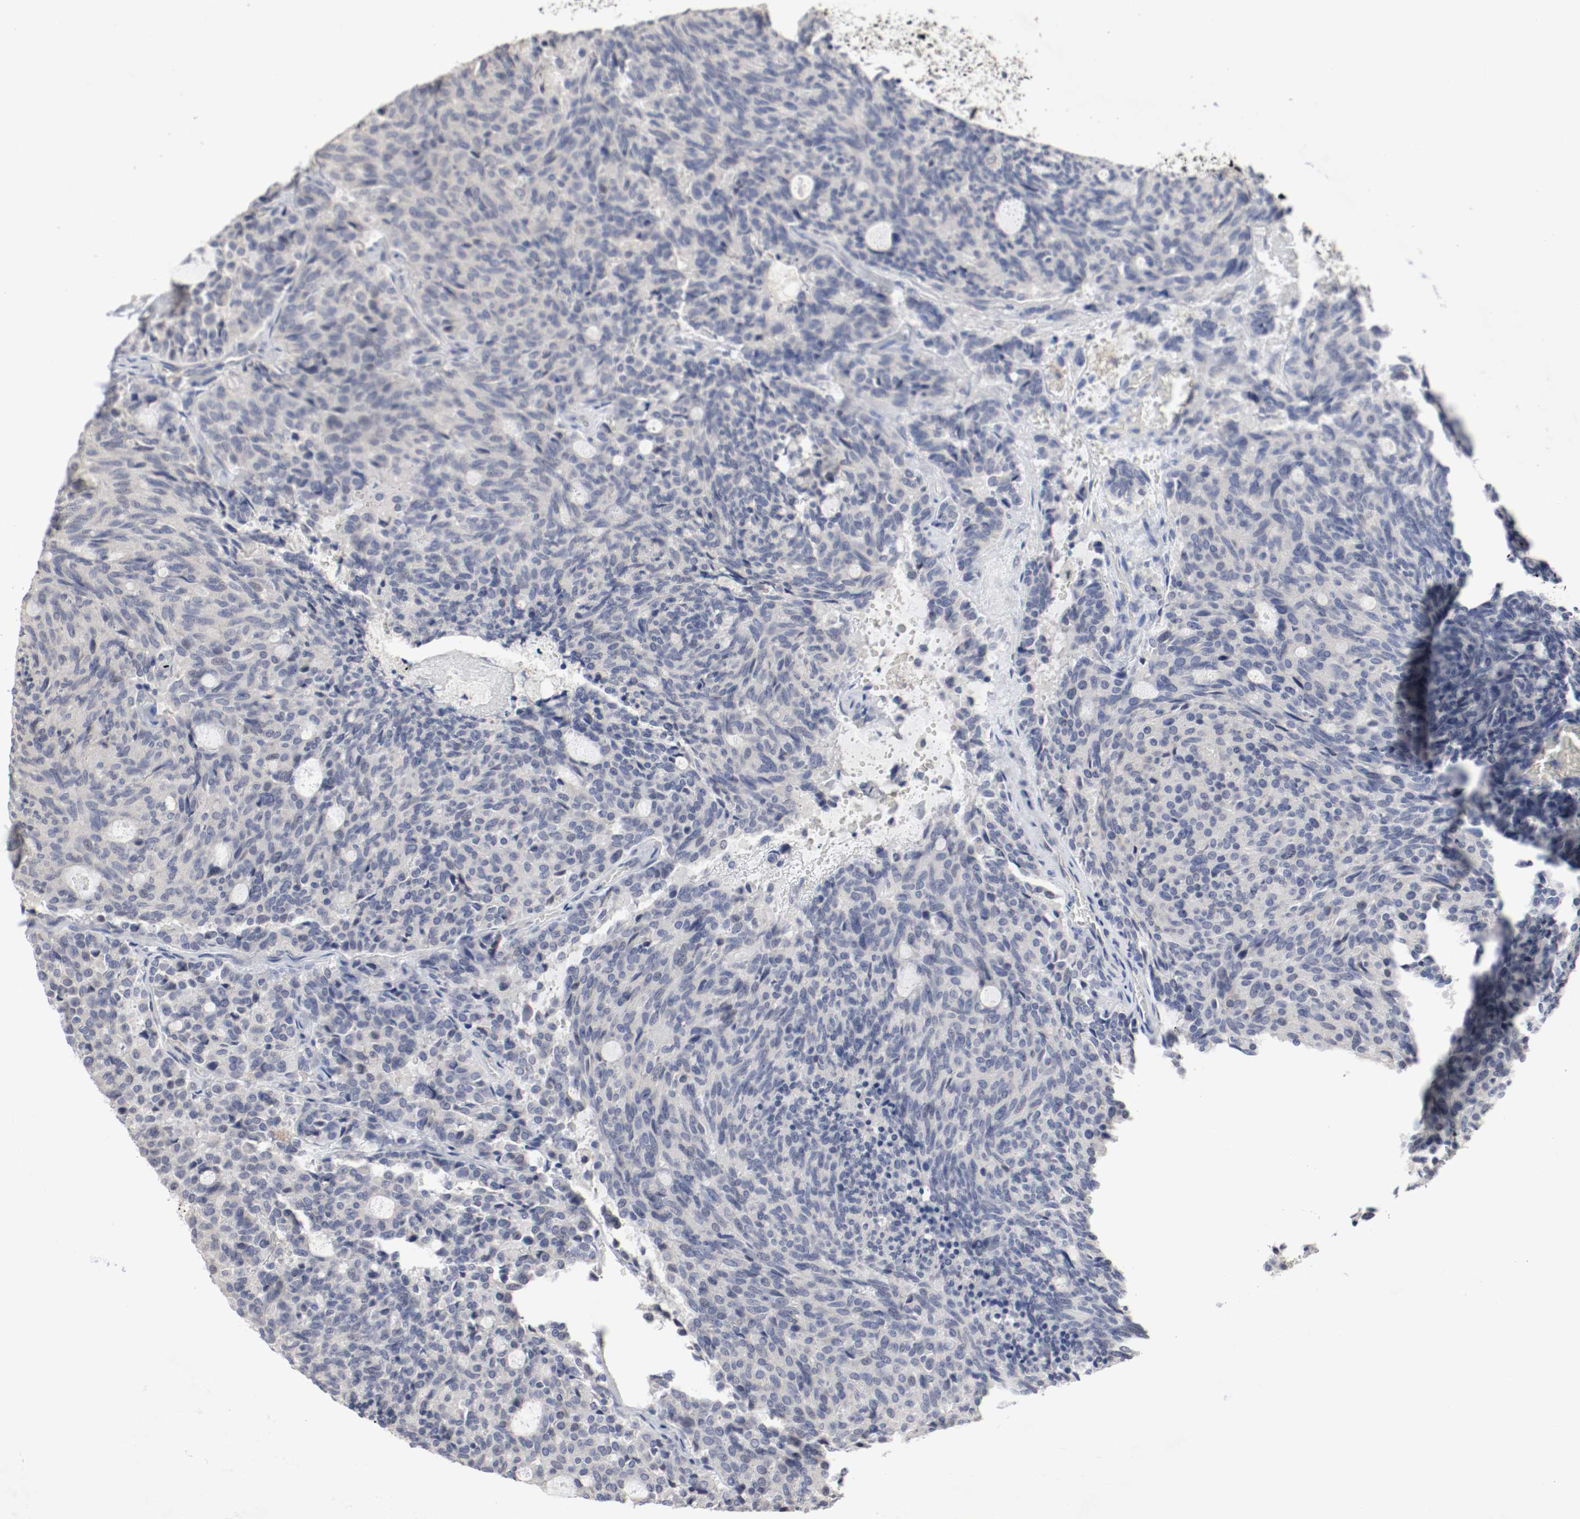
{"staining": {"intensity": "negative", "quantity": "none", "location": "none"}, "tissue": "carcinoid", "cell_type": "Tumor cells", "image_type": "cancer", "snomed": [{"axis": "morphology", "description": "Carcinoid, malignant, NOS"}, {"axis": "topography", "description": "Pancreas"}], "caption": "This micrograph is of carcinoid (malignant) stained with IHC to label a protein in brown with the nuclei are counter-stained blue. There is no expression in tumor cells.", "gene": "CEBPE", "patient": {"sex": "female", "age": 54}}